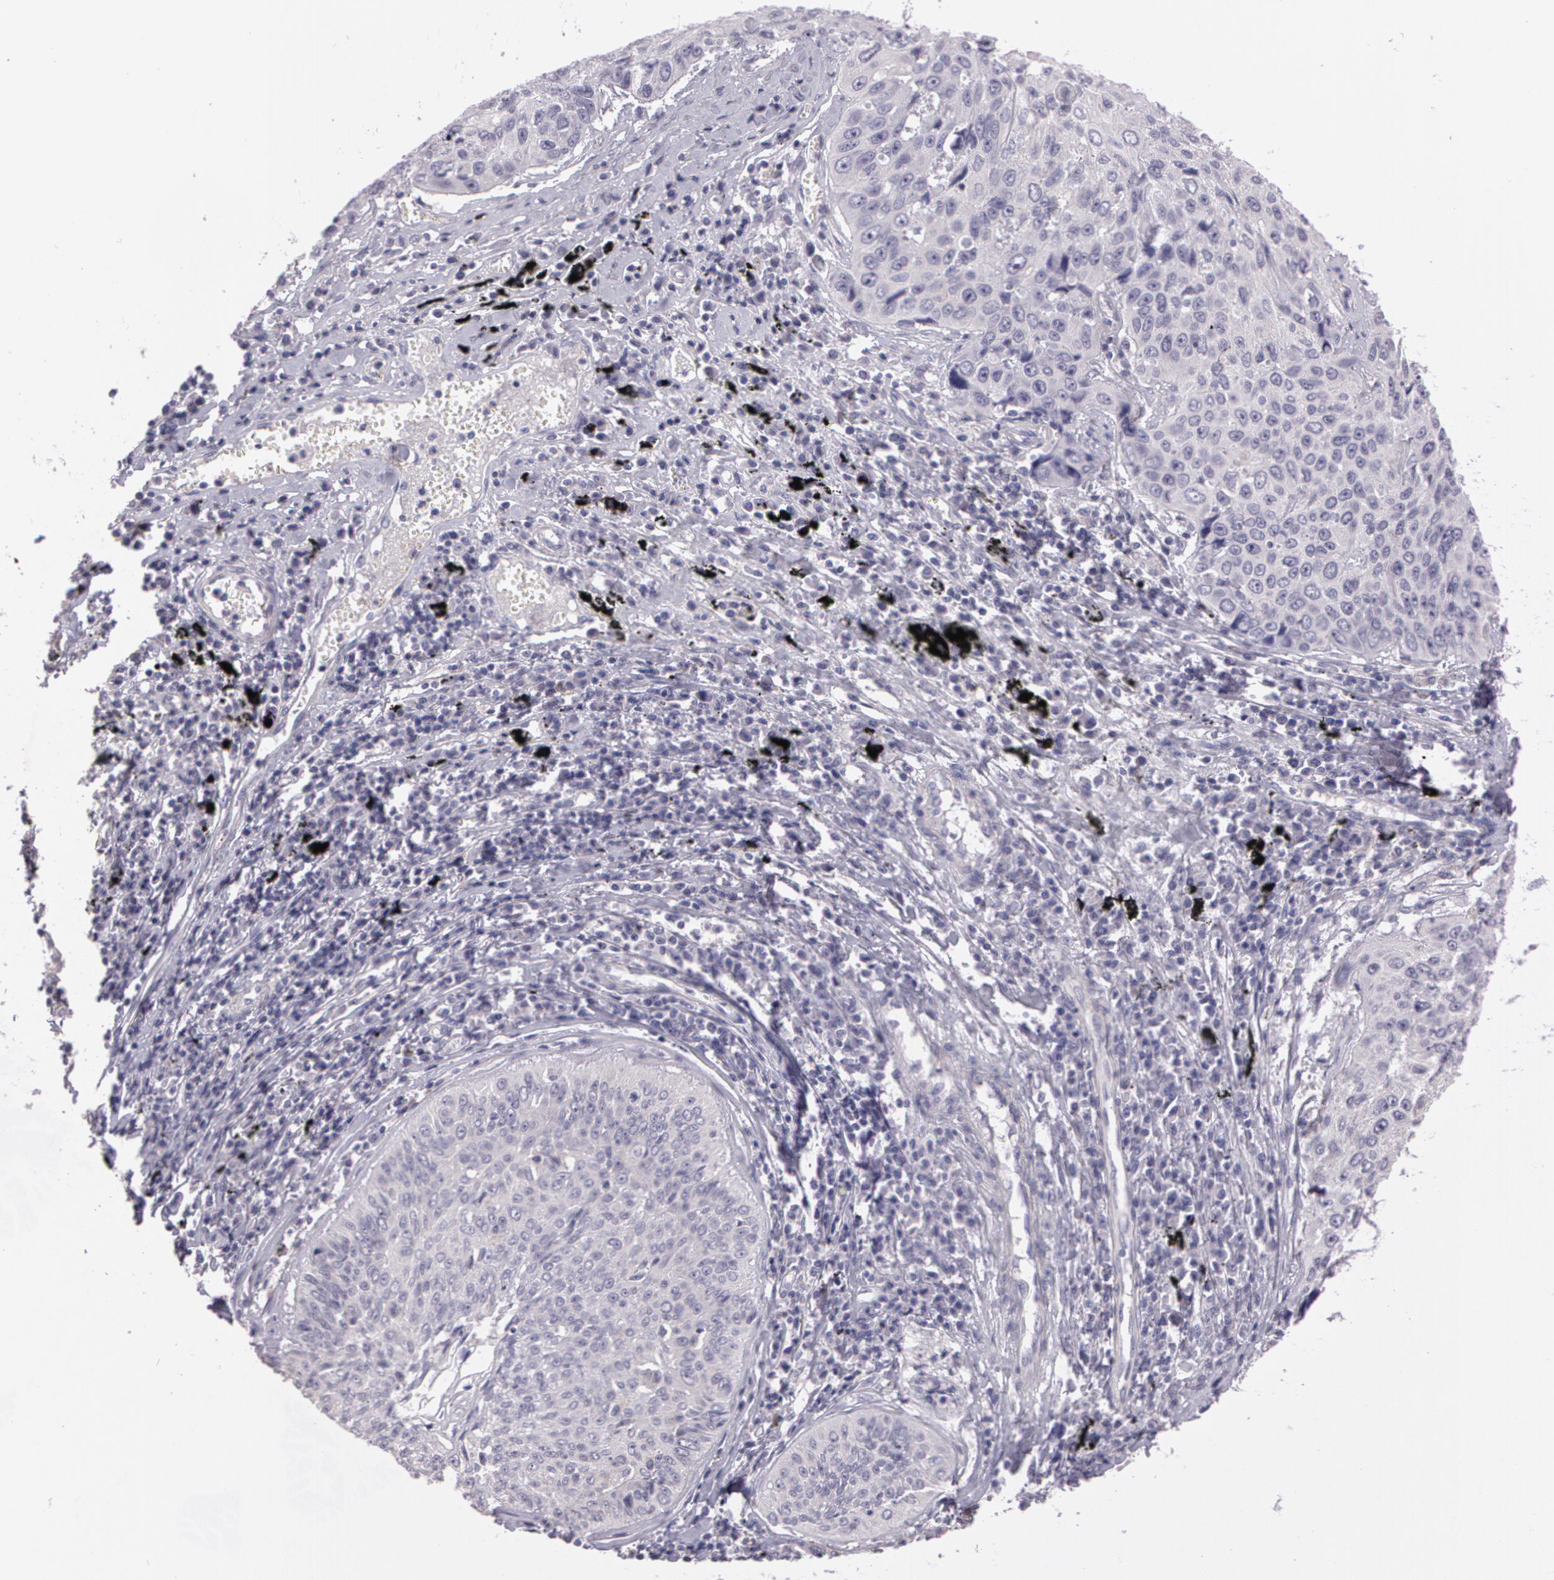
{"staining": {"intensity": "negative", "quantity": "none", "location": "none"}, "tissue": "lung cancer", "cell_type": "Tumor cells", "image_type": "cancer", "snomed": [{"axis": "morphology", "description": "Adenocarcinoma, NOS"}, {"axis": "topography", "description": "Lung"}], "caption": "IHC image of neoplastic tissue: human lung adenocarcinoma stained with DAB exhibits no significant protein expression in tumor cells.", "gene": "G2E3", "patient": {"sex": "male", "age": 60}}